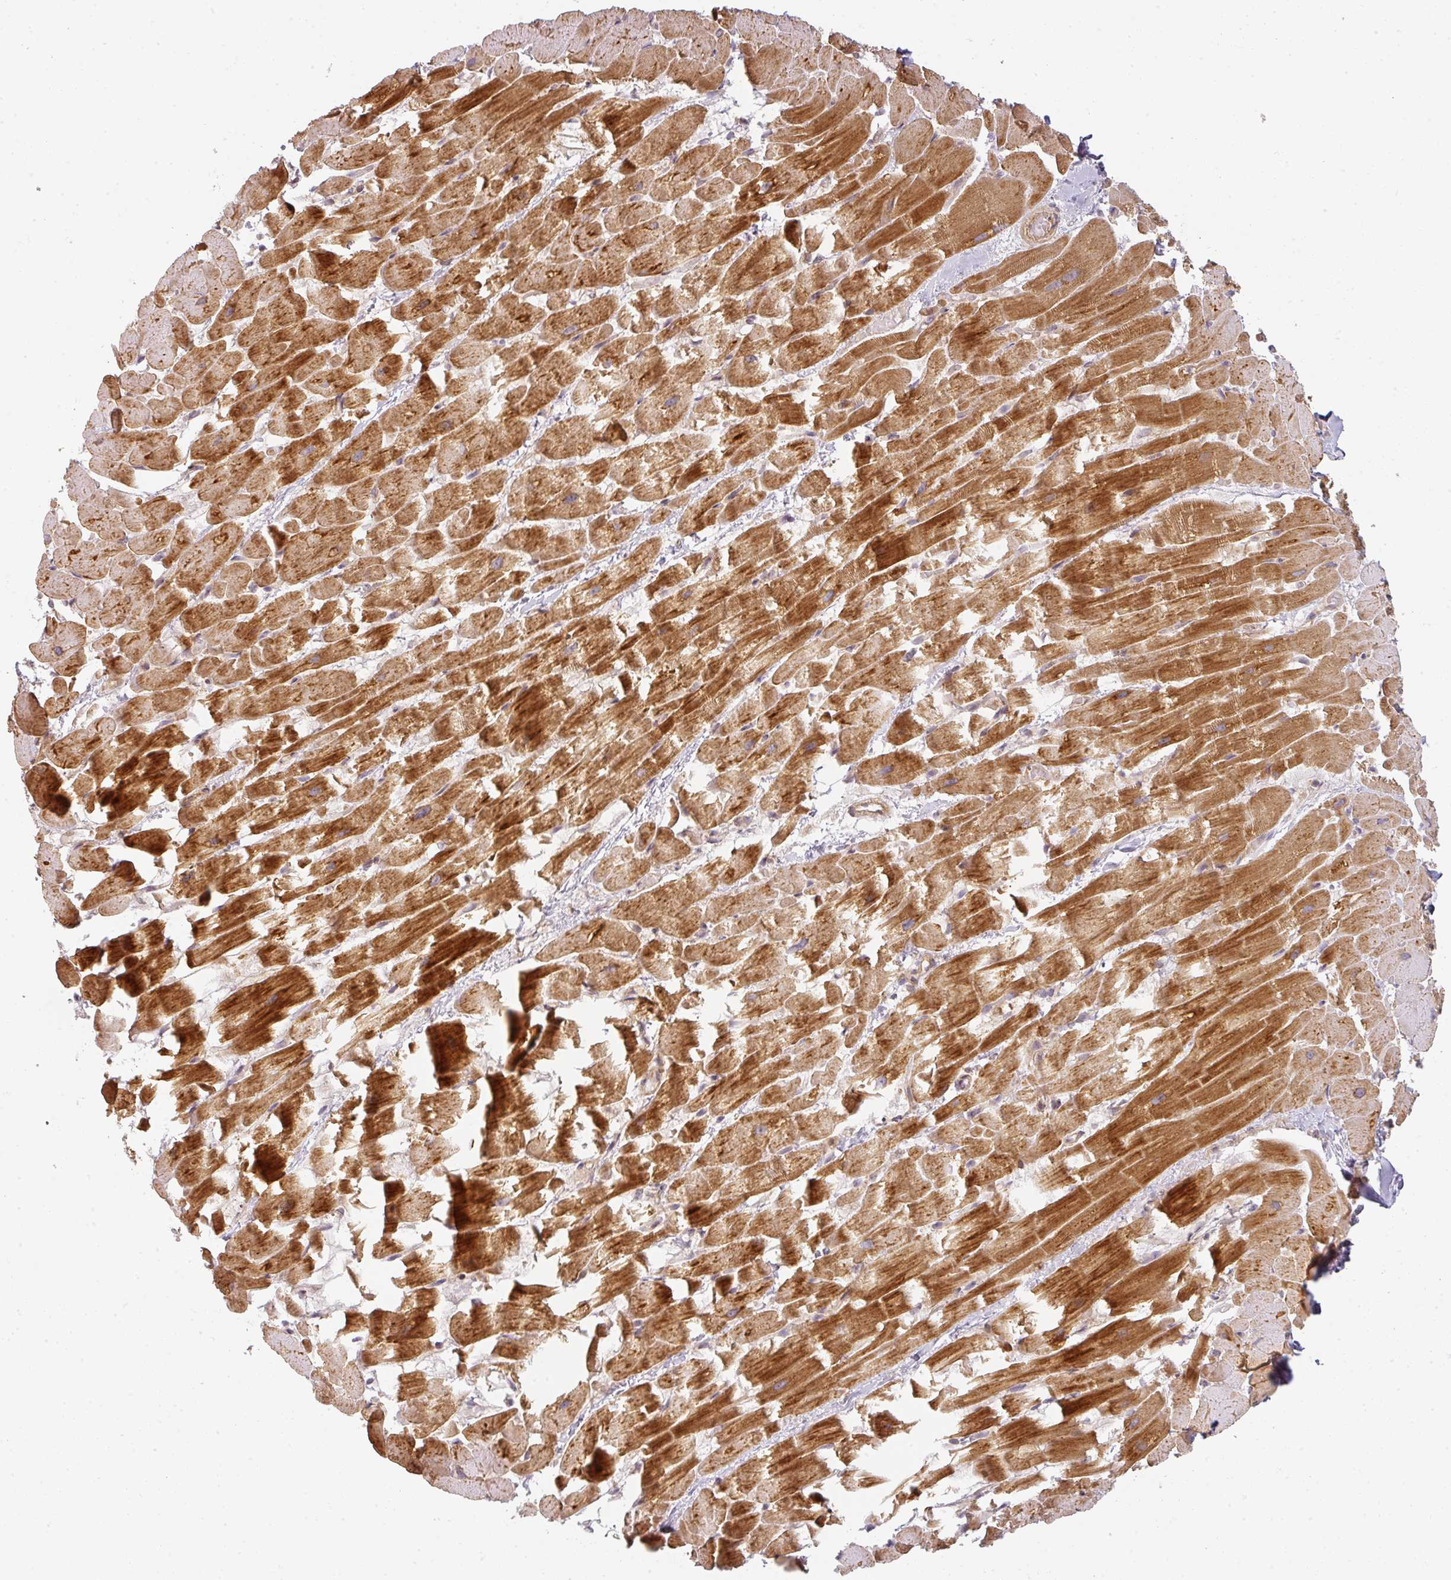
{"staining": {"intensity": "strong", "quantity": ">75%", "location": "cytoplasmic/membranous"}, "tissue": "heart muscle", "cell_type": "Cardiomyocytes", "image_type": "normal", "snomed": [{"axis": "morphology", "description": "Normal tissue, NOS"}, {"axis": "topography", "description": "Heart"}], "caption": "Human heart muscle stained for a protein (brown) shows strong cytoplasmic/membranous positive positivity in about >75% of cardiomyocytes.", "gene": "CNOT1", "patient": {"sex": "male", "age": 37}}